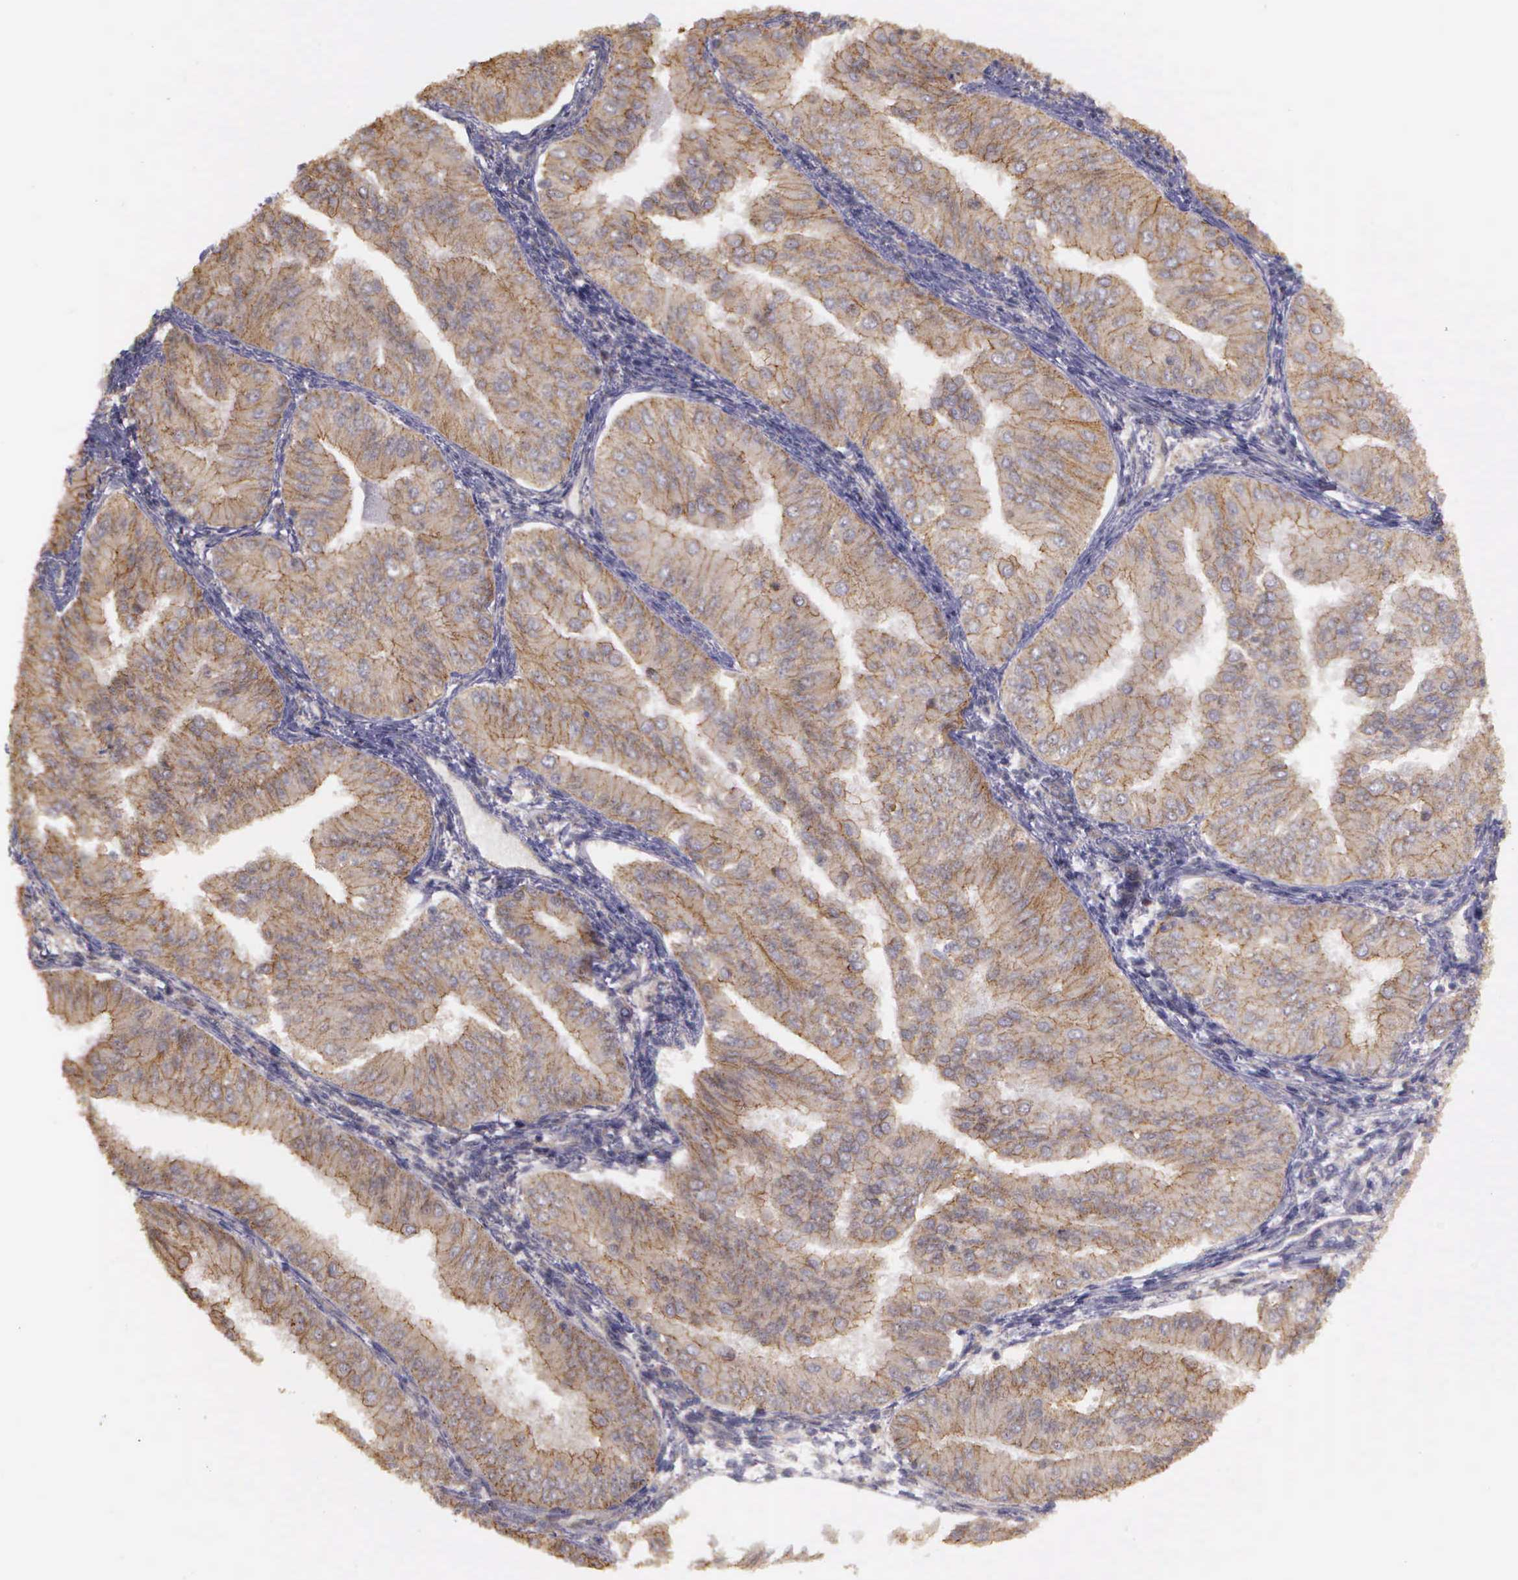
{"staining": {"intensity": "moderate", "quantity": ">75%", "location": "cytoplasmic/membranous"}, "tissue": "endometrial cancer", "cell_type": "Tumor cells", "image_type": "cancer", "snomed": [{"axis": "morphology", "description": "Adenocarcinoma, NOS"}, {"axis": "topography", "description": "Endometrium"}], "caption": "Brown immunohistochemical staining in human adenocarcinoma (endometrial) reveals moderate cytoplasmic/membranous positivity in approximately >75% of tumor cells.", "gene": "EIF5", "patient": {"sex": "female", "age": 53}}